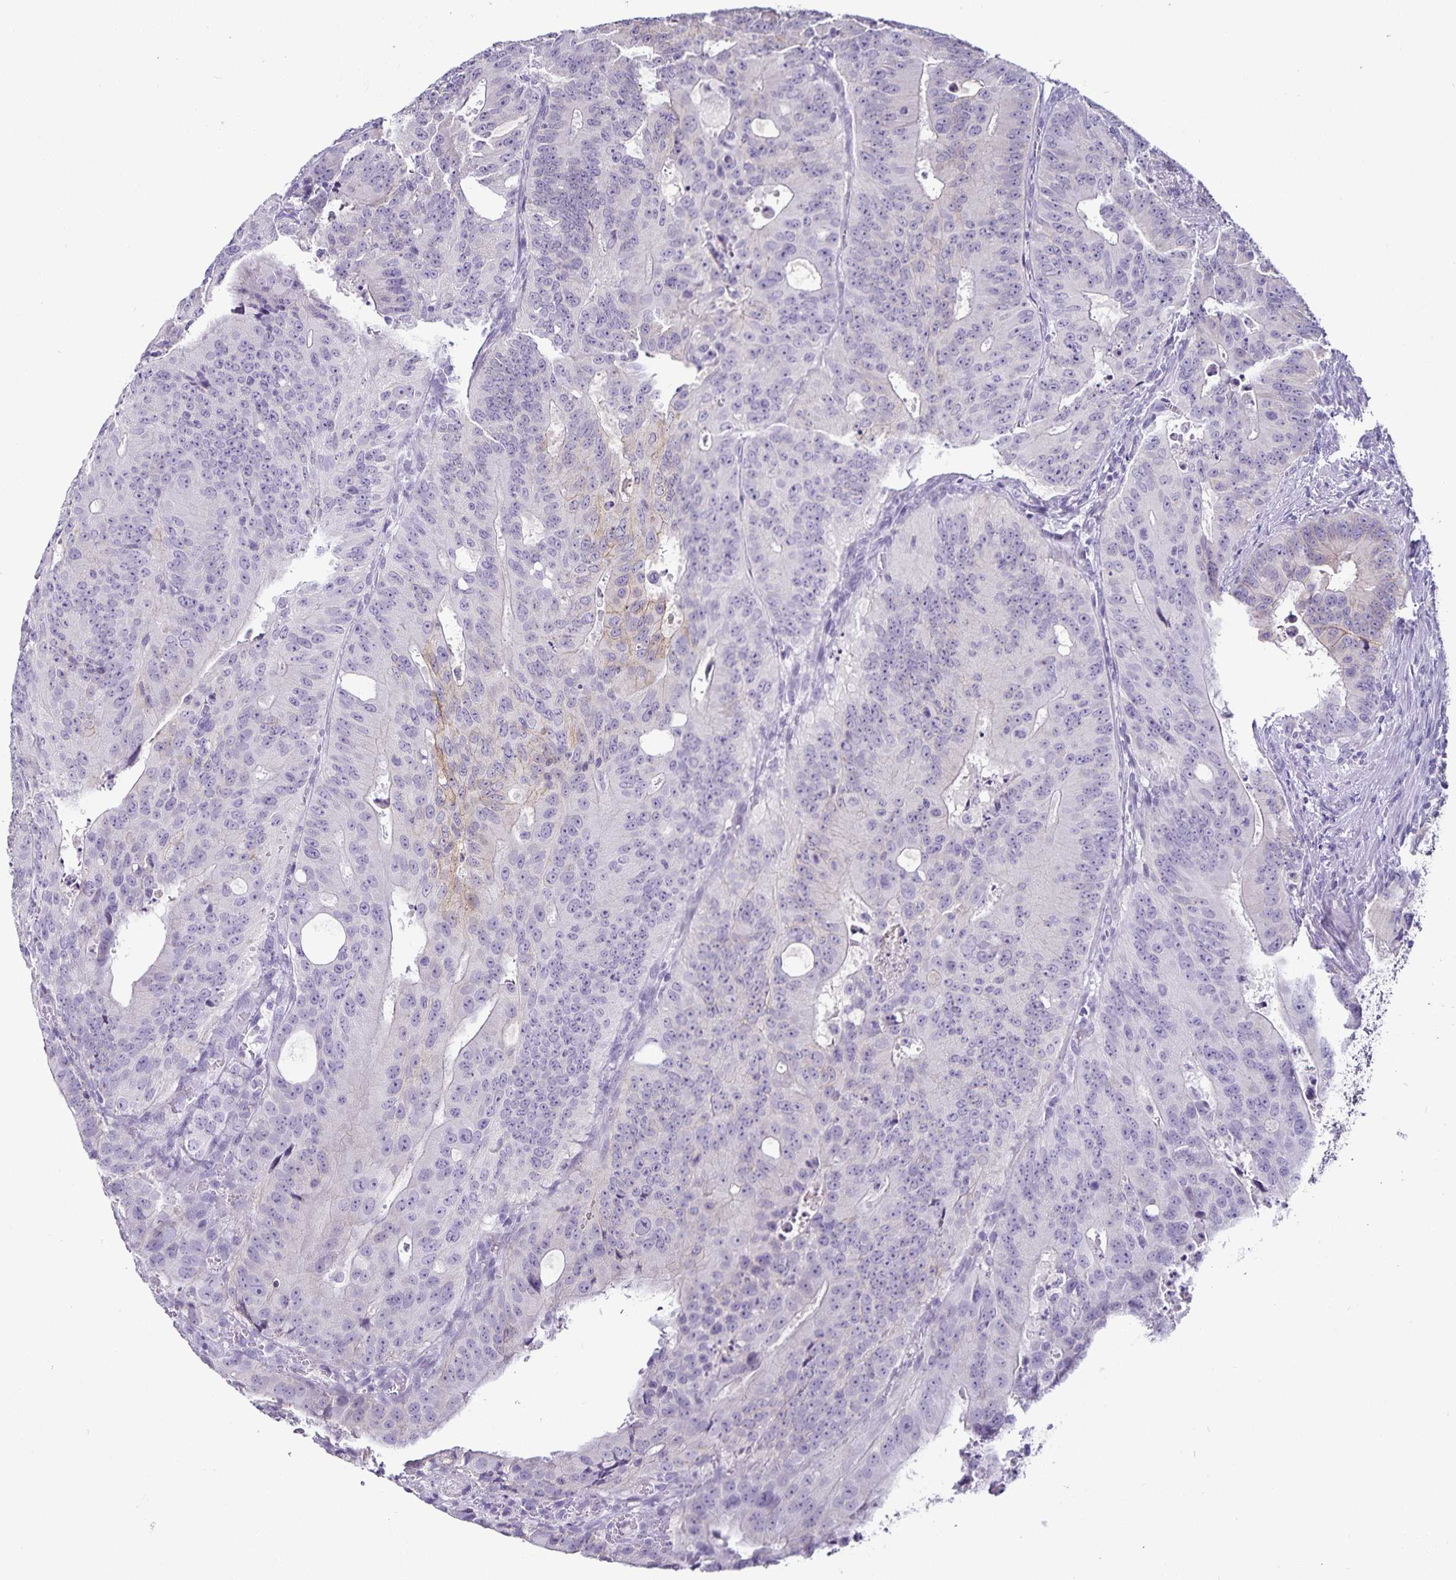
{"staining": {"intensity": "moderate", "quantity": "<25%", "location": "cytoplasmic/membranous"}, "tissue": "colorectal cancer", "cell_type": "Tumor cells", "image_type": "cancer", "snomed": [{"axis": "morphology", "description": "Adenocarcinoma, NOS"}, {"axis": "topography", "description": "Colon"}], "caption": "Human adenocarcinoma (colorectal) stained with a brown dye displays moderate cytoplasmic/membranous positive staining in approximately <25% of tumor cells.", "gene": "CA12", "patient": {"sex": "male", "age": 62}}